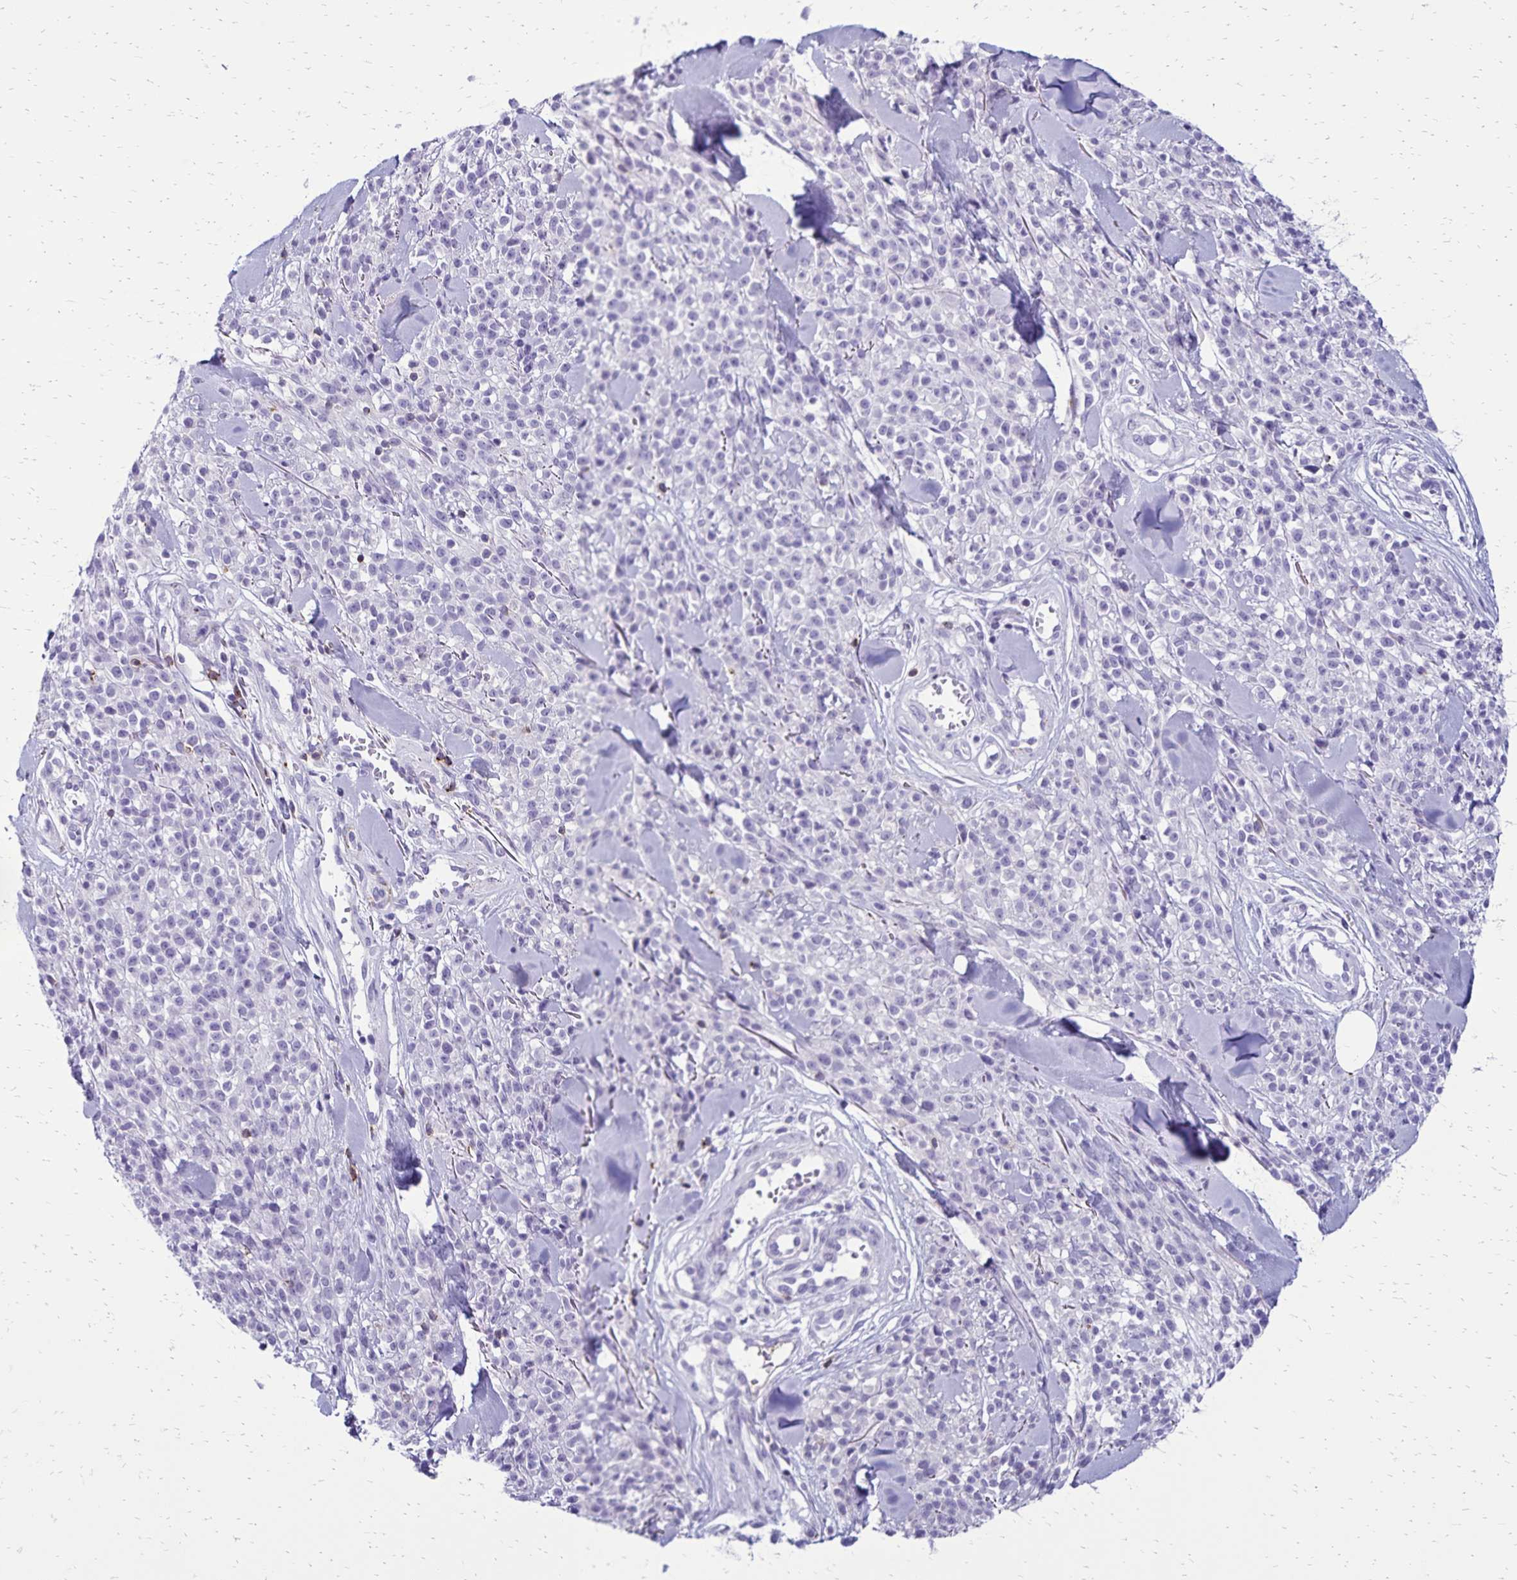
{"staining": {"intensity": "negative", "quantity": "none", "location": "none"}, "tissue": "melanoma", "cell_type": "Tumor cells", "image_type": "cancer", "snomed": [{"axis": "morphology", "description": "Malignant melanoma, NOS"}, {"axis": "topography", "description": "Skin"}, {"axis": "topography", "description": "Skin of trunk"}], "caption": "Malignant melanoma stained for a protein using IHC shows no positivity tumor cells.", "gene": "CD27", "patient": {"sex": "male", "age": 74}}